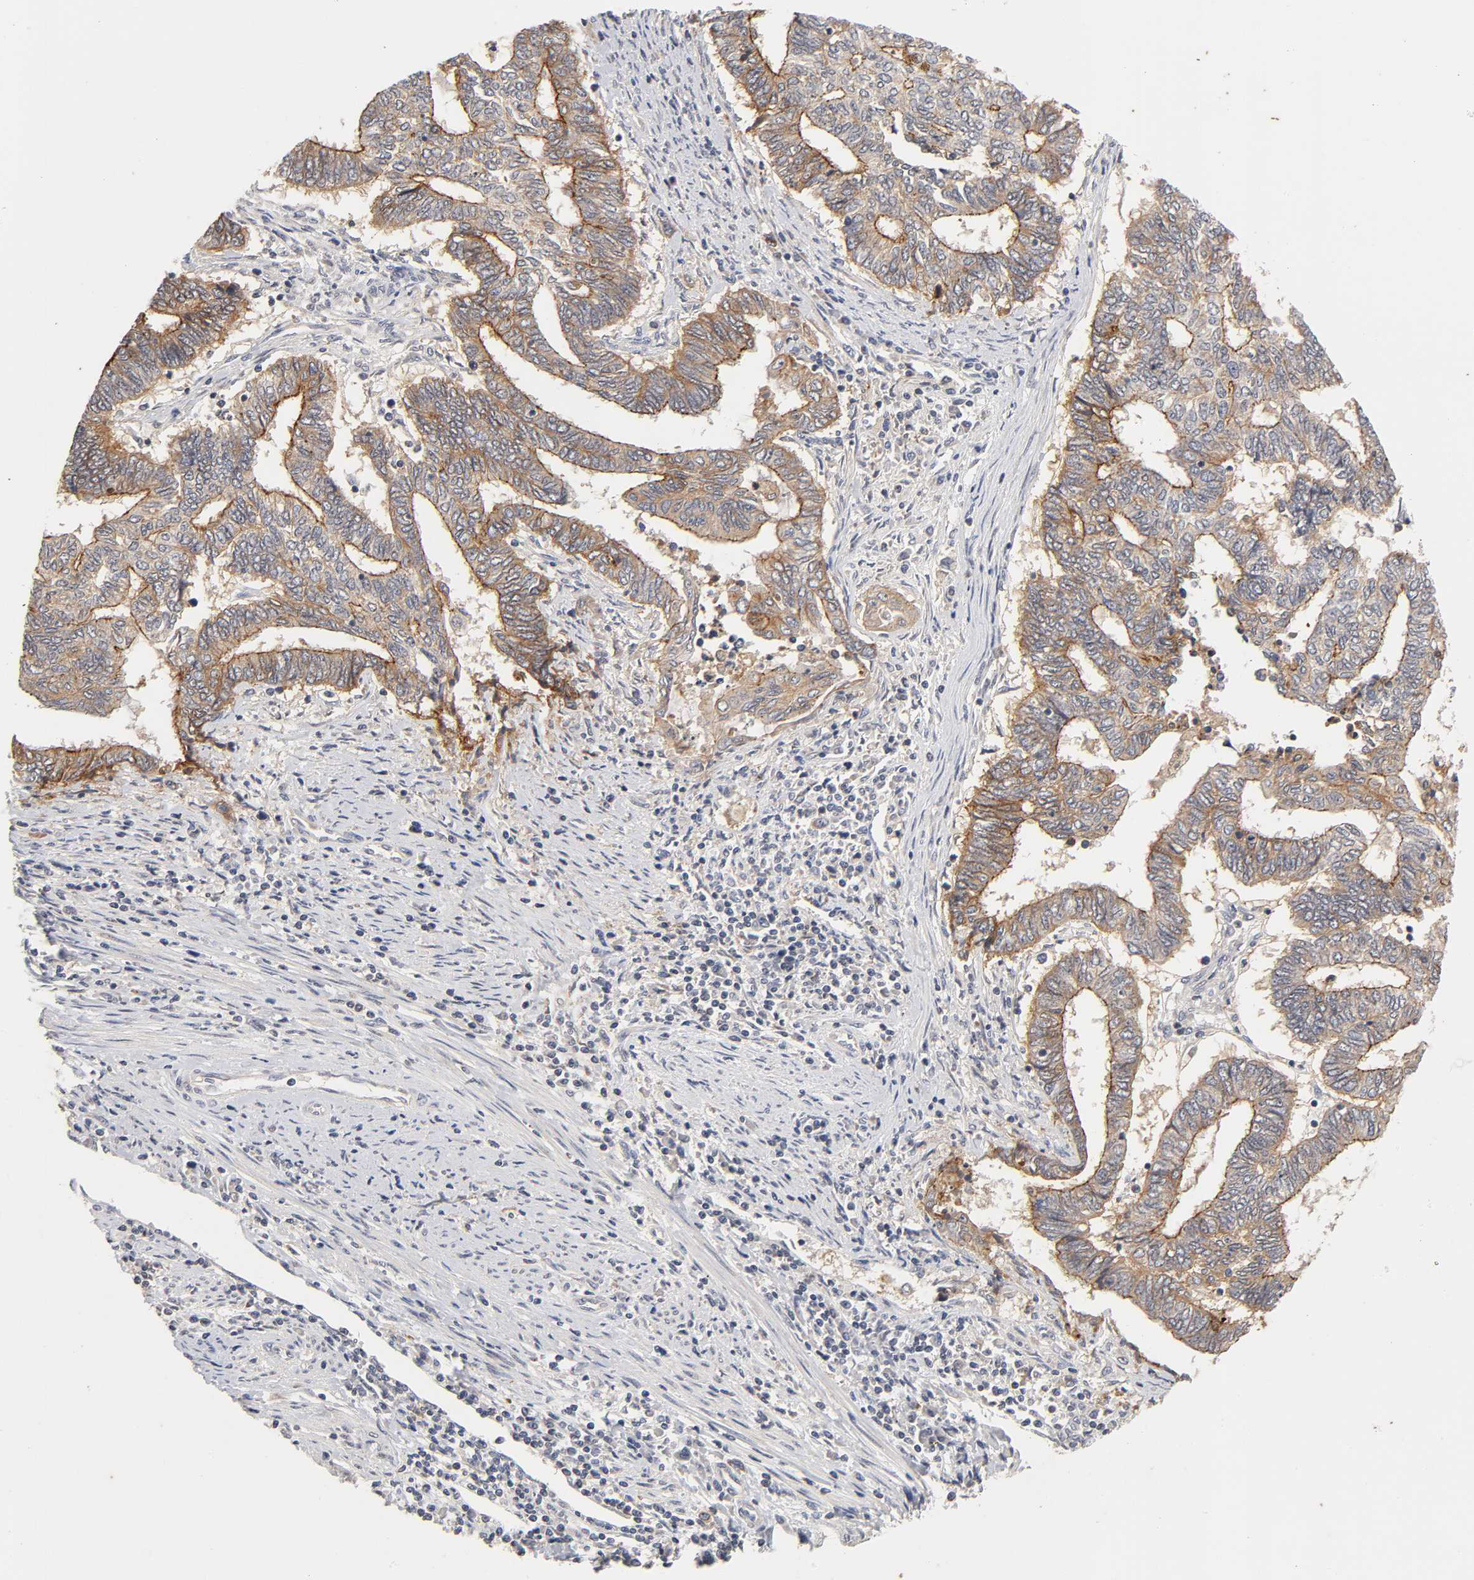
{"staining": {"intensity": "moderate", "quantity": ">75%", "location": "cytoplasmic/membranous"}, "tissue": "endometrial cancer", "cell_type": "Tumor cells", "image_type": "cancer", "snomed": [{"axis": "morphology", "description": "Adenocarcinoma, NOS"}, {"axis": "topography", "description": "Uterus"}, {"axis": "topography", "description": "Endometrium"}], "caption": "Adenocarcinoma (endometrial) tissue demonstrates moderate cytoplasmic/membranous expression in approximately >75% of tumor cells", "gene": "CXADR", "patient": {"sex": "female", "age": 70}}